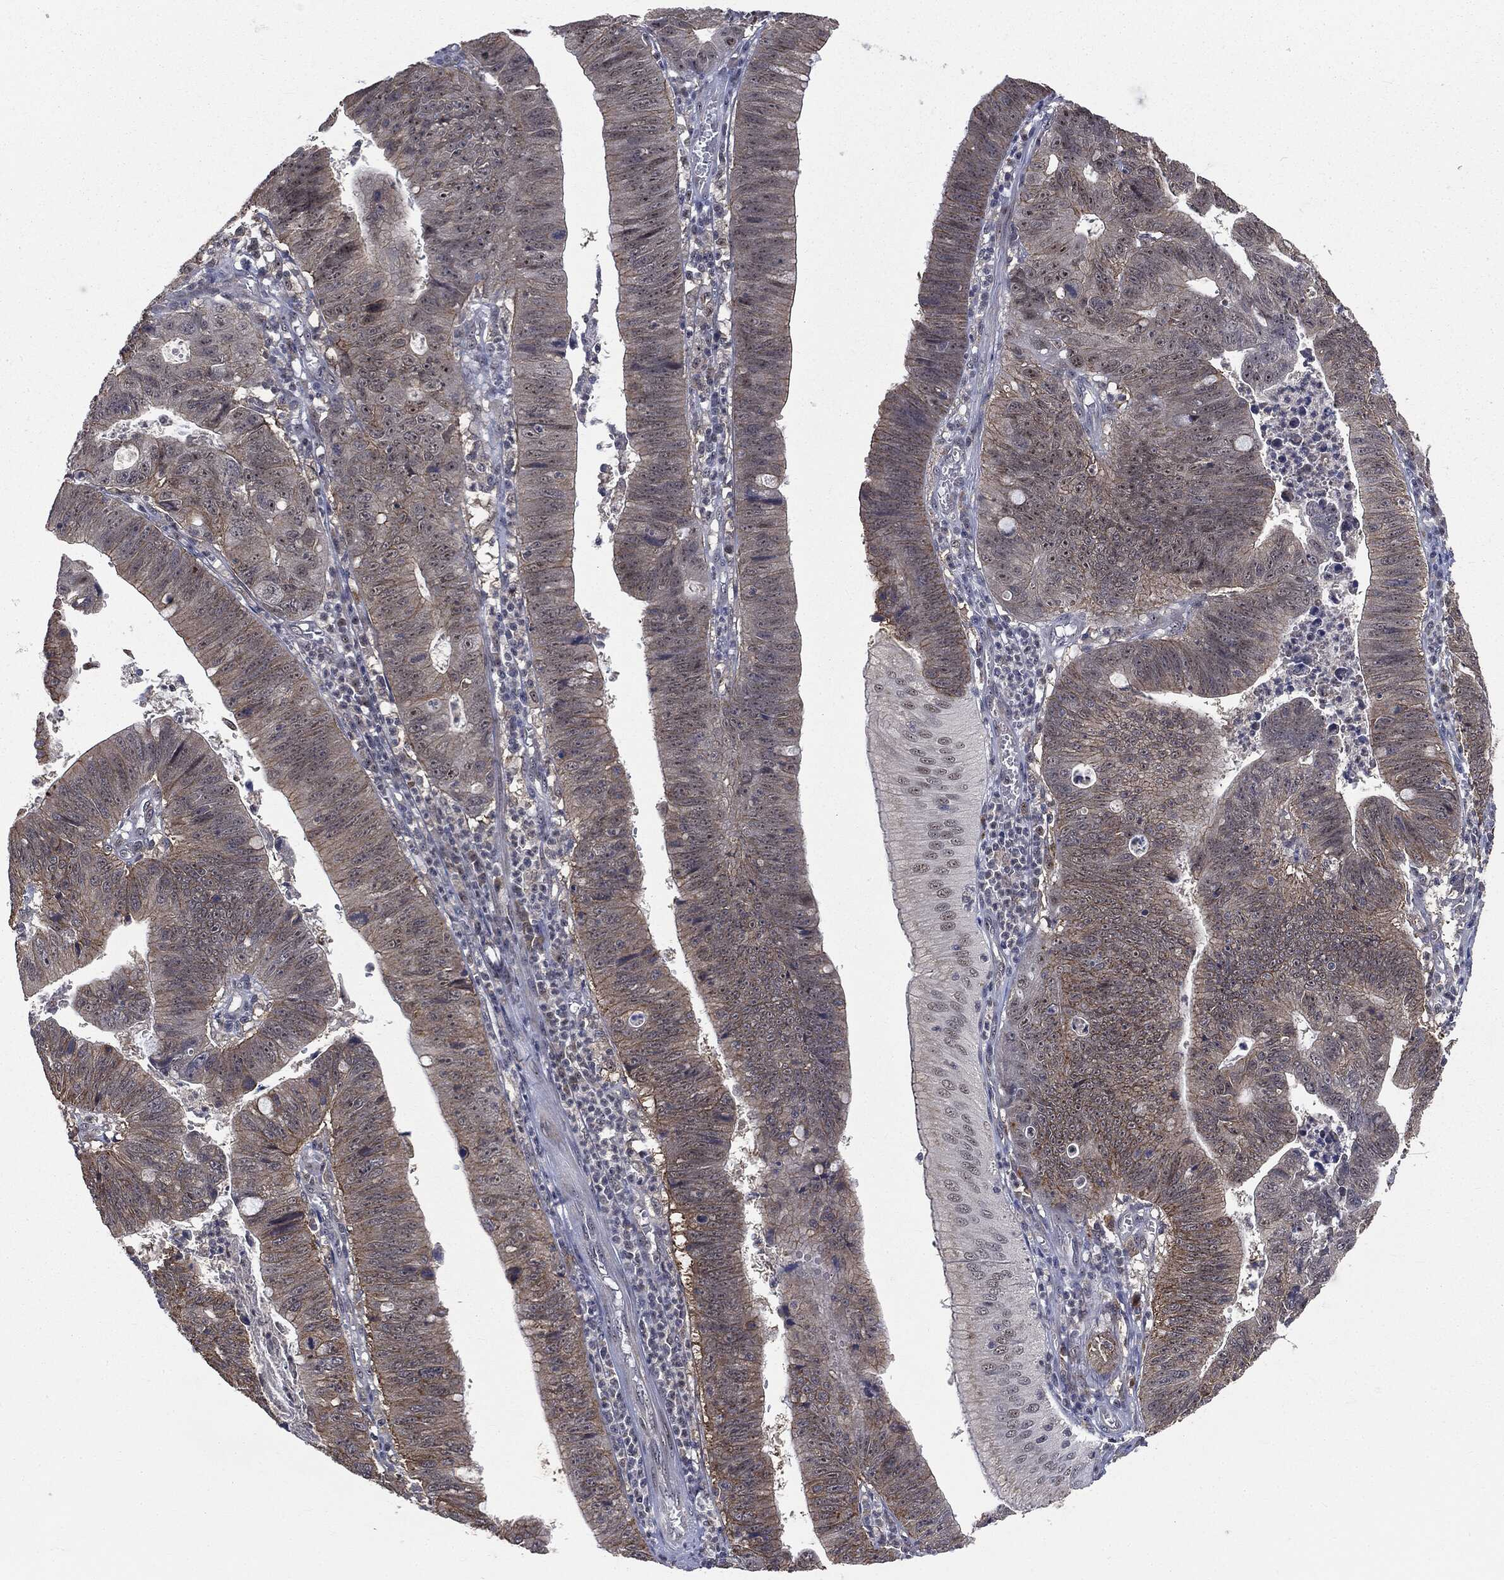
{"staining": {"intensity": "moderate", "quantity": "<25%", "location": "cytoplasmic/membranous"}, "tissue": "stomach cancer", "cell_type": "Tumor cells", "image_type": "cancer", "snomed": [{"axis": "morphology", "description": "Adenocarcinoma, NOS"}, {"axis": "topography", "description": "Stomach"}], "caption": "Moderate cytoplasmic/membranous positivity for a protein is identified in about <25% of tumor cells of adenocarcinoma (stomach) using IHC.", "gene": "TRMT1L", "patient": {"sex": "male", "age": 59}}